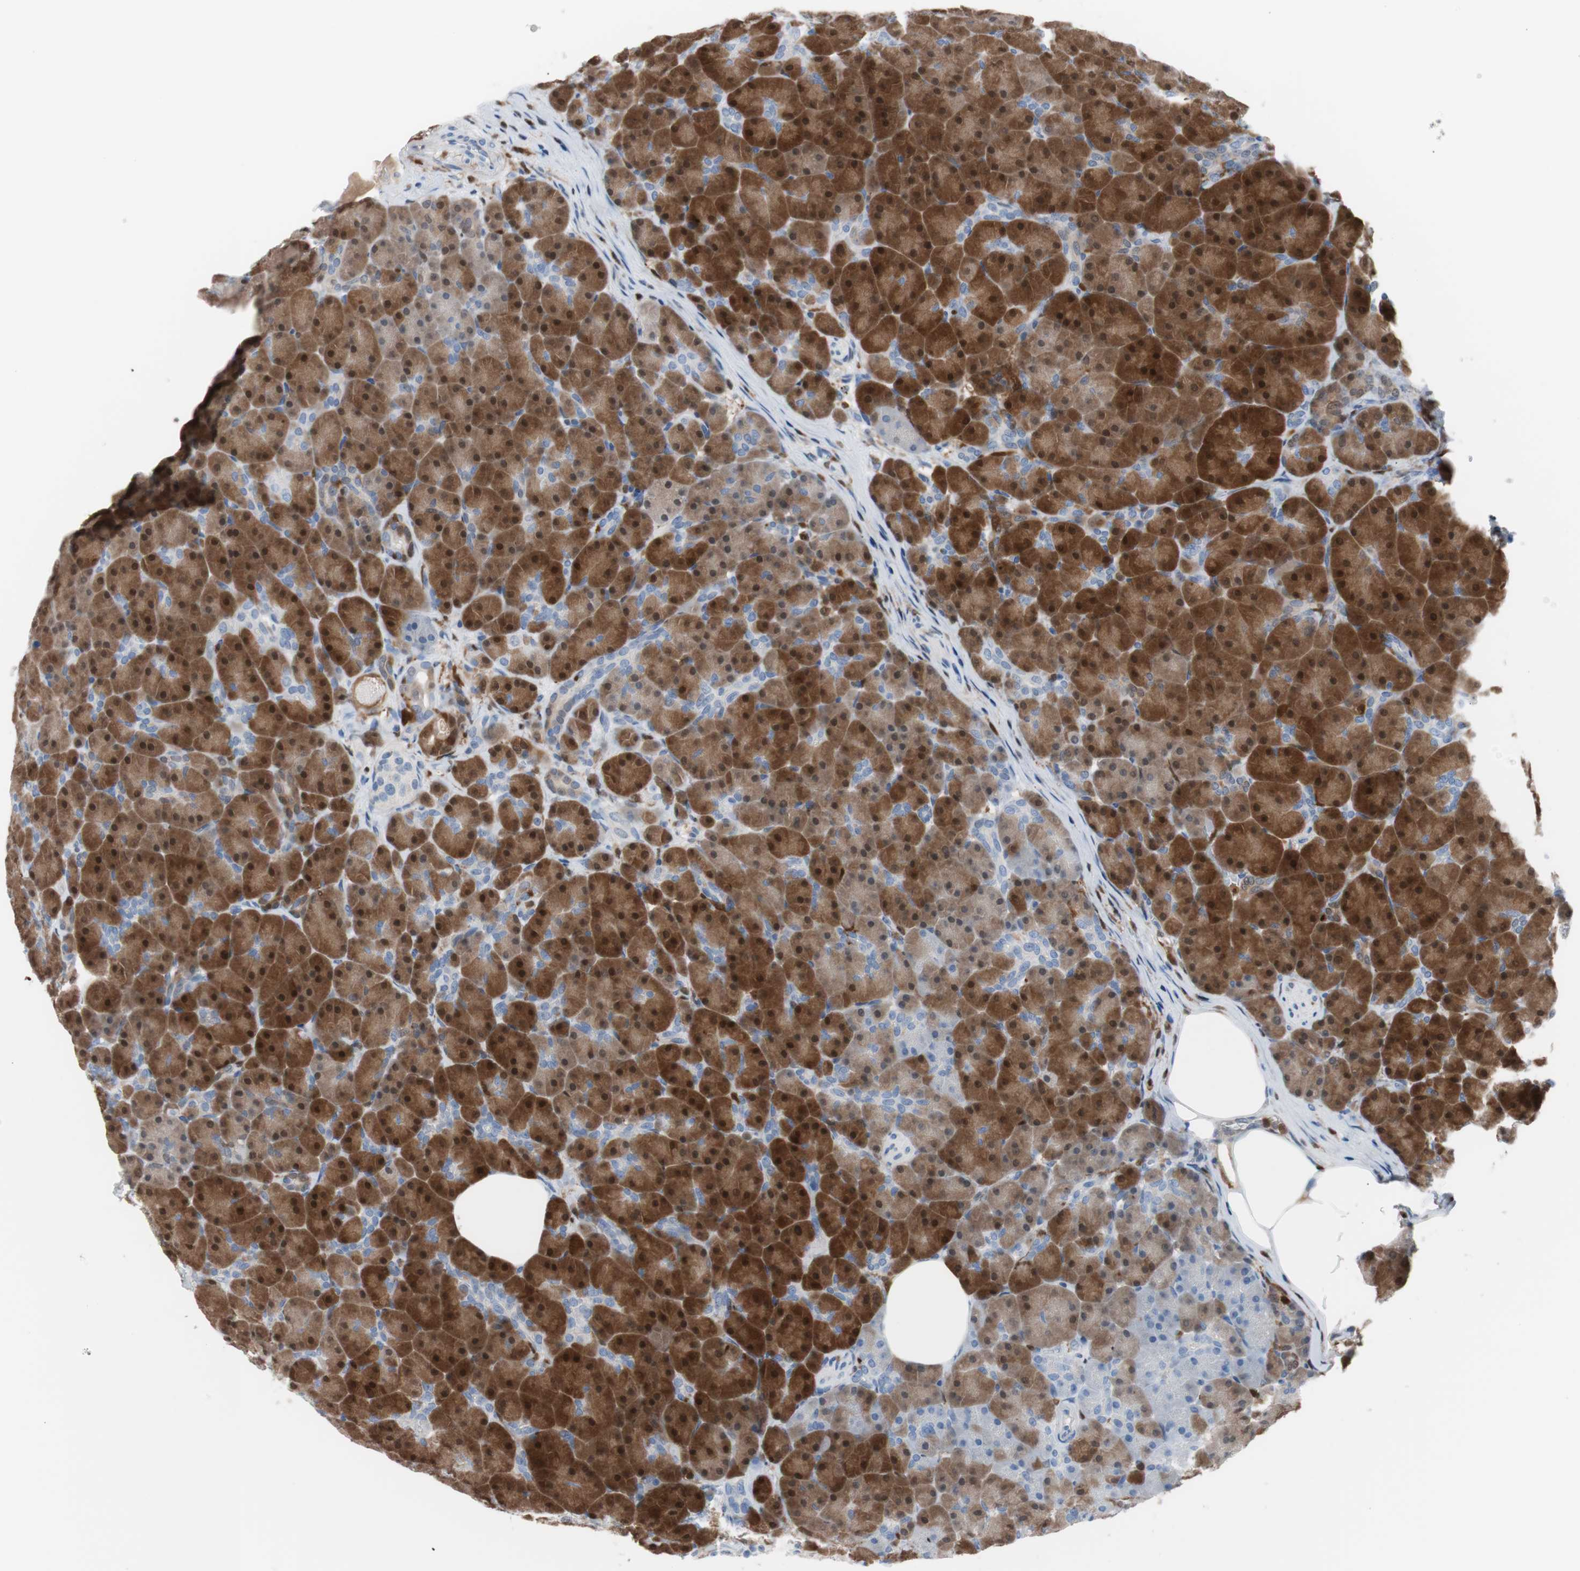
{"staining": {"intensity": "moderate", "quantity": "25%-75%", "location": "cytoplasmic/membranous,nuclear"}, "tissue": "pancreas", "cell_type": "Exocrine glandular cells", "image_type": "normal", "snomed": [{"axis": "morphology", "description": "Normal tissue, NOS"}, {"axis": "topography", "description": "Pancreas"}], "caption": "A medium amount of moderate cytoplasmic/membranous,nuclear expression is identified in approximately 25%-75% of exocrine glandular cells in benign pancreas.", "gene": "IL18", "patient": {"sex": "male", "age": 66}}